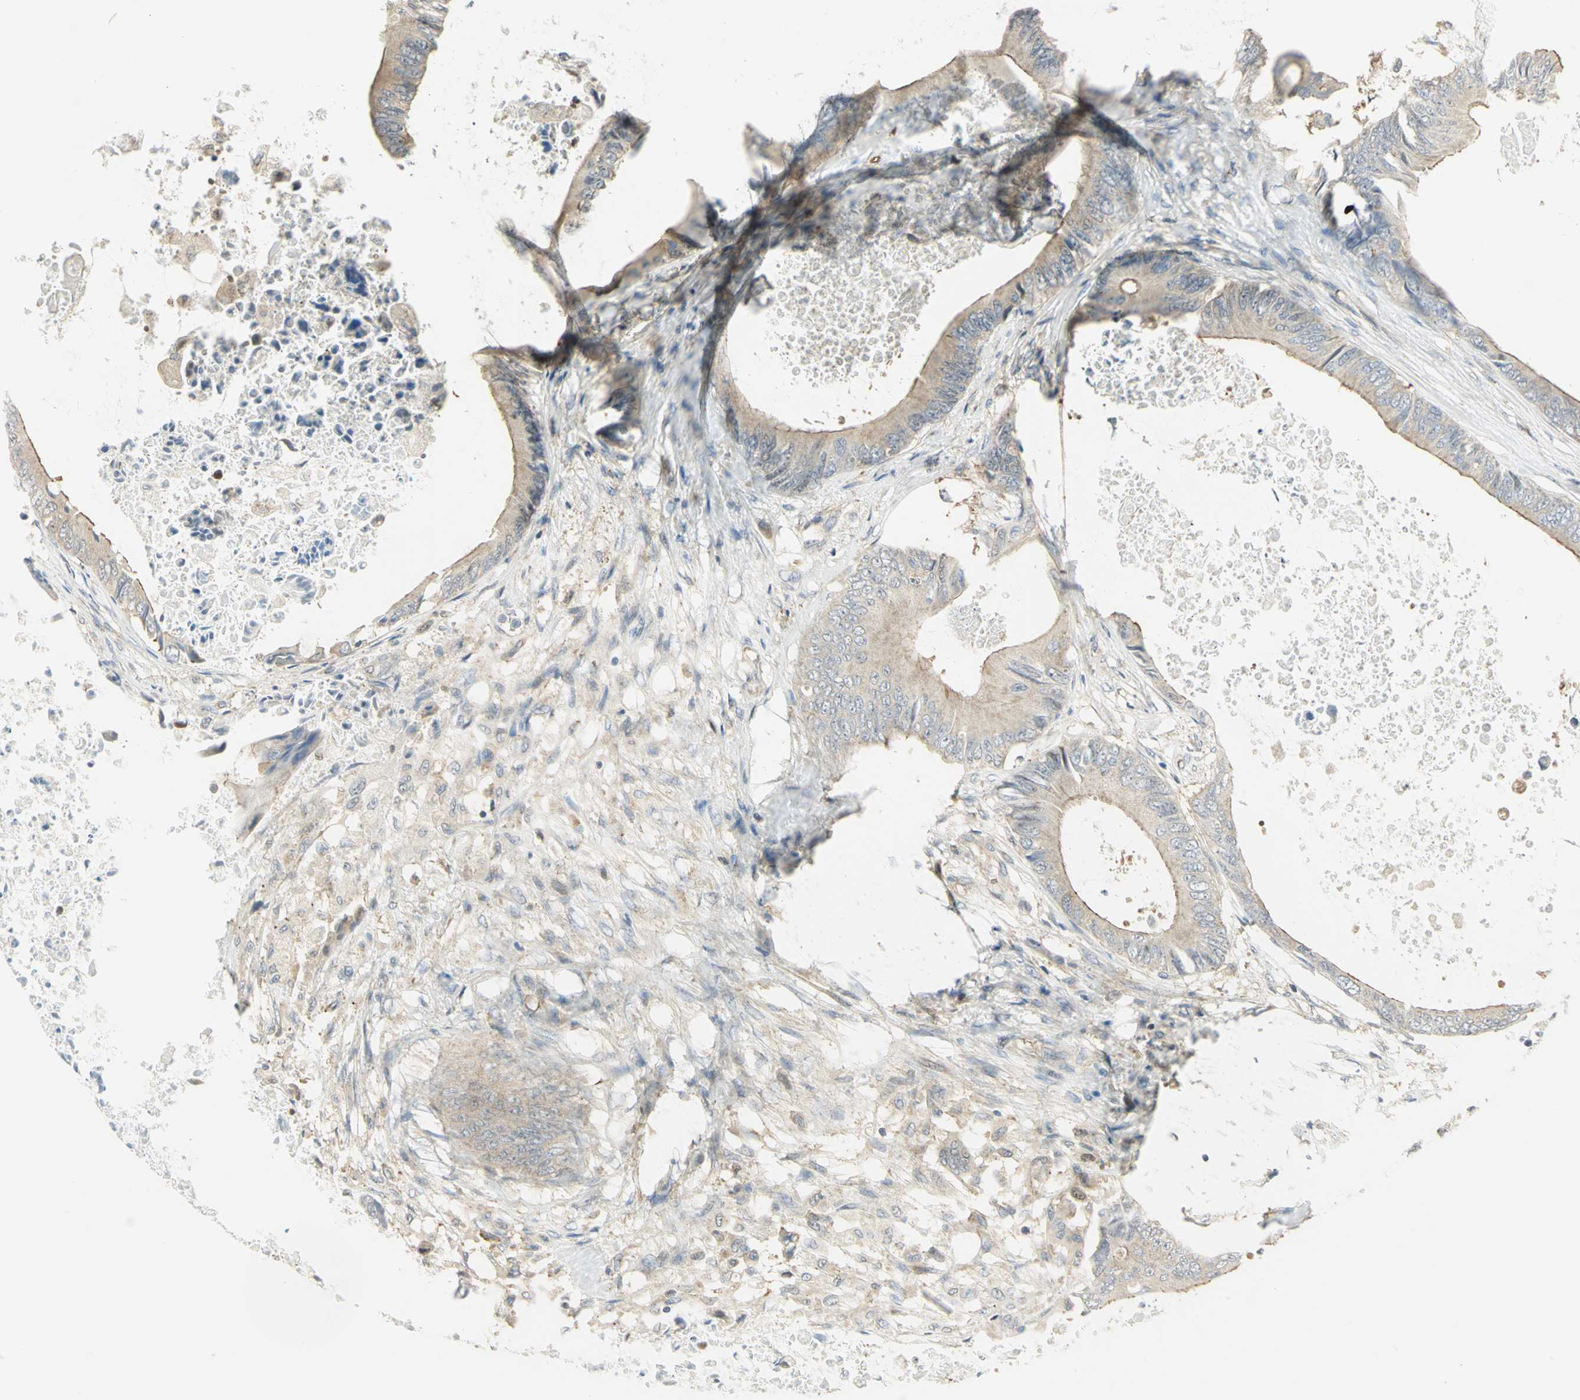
{"staining": {"intensity": "moderate", "quantity": ">75%", "location": "cytoplasmic/membranous"}, "tissue": "colorectal cancer", "cell_type": "Tumor cells", "image_type": "cancer", "snomed": [{"axis": "morphology", "description": "Normal tissue, NOS"}, {"axis": "morphology", "description": "Adenocarcinoma, NOS"}, {"axis": "topography", "description": "Rectum"}, {"axis": "topography", "description": "Peripheral nerve tissue"}], "caption": "A brown stain labels moderate cytoplasmic/membranous expression of a protein in colorectal adenocarcinoma tumor cells.", "gene": "ANK1", "patient": {"sex": "female", "age": 77}}